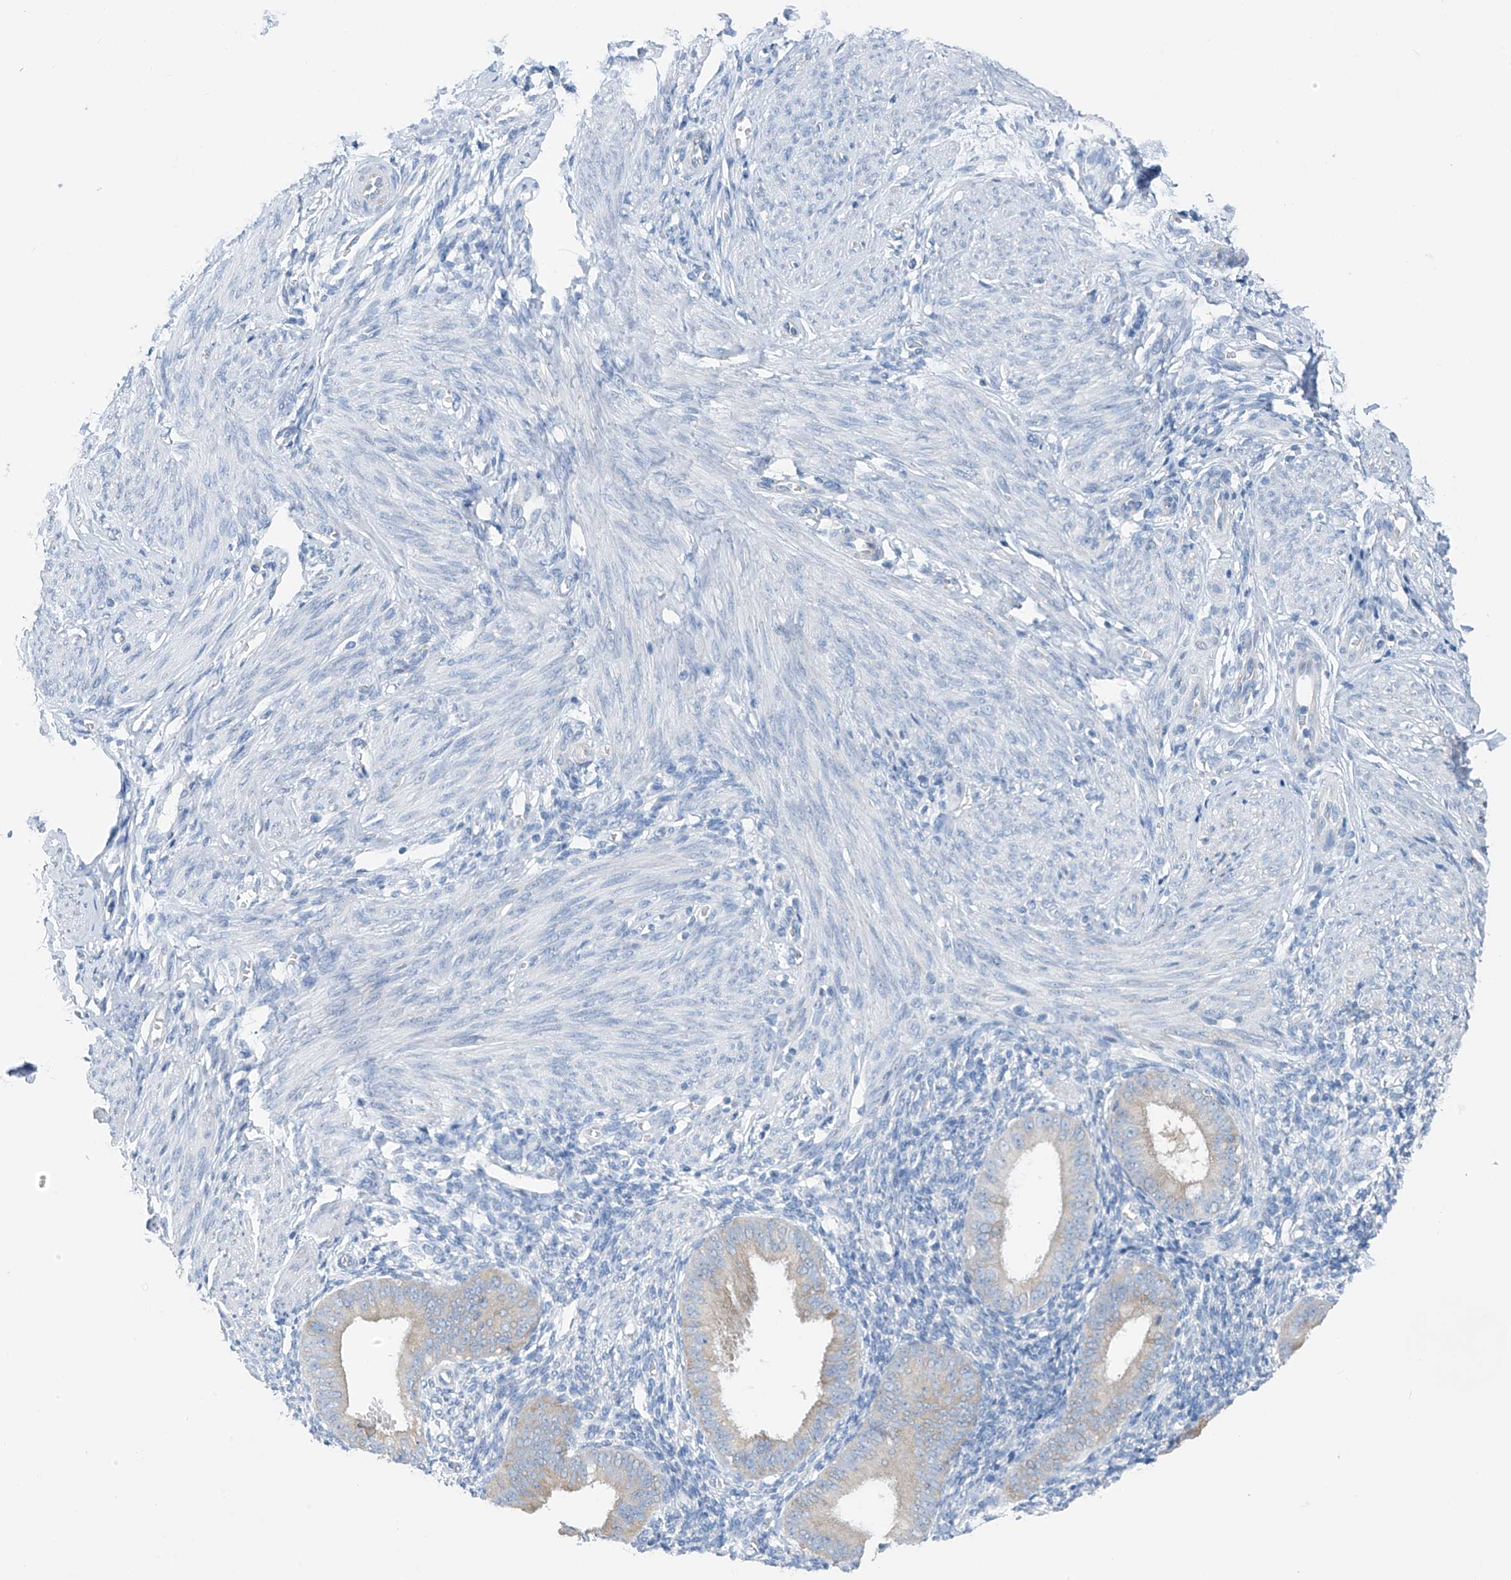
{"staining": {"intensity": "negative", "quantity": "none", "location": "none"}, "tissue": "endometrium", "cell_type": "Cells in endometrial stroma", "image_type": "normal", "snomed": [{"axis": "morphology", "description": "Normal tissue, NOS"}, {"axis": "topography", "description": "Uterus"}, {"axis": "topography", "description": "Endometrium"}], "caption": "Normal endometrium was stained to show a protein in brown. There is no significant positivity in cells in endometrial stroma.", "gene": "RCN2", "patient": {"sex": "female", "age": 48}}